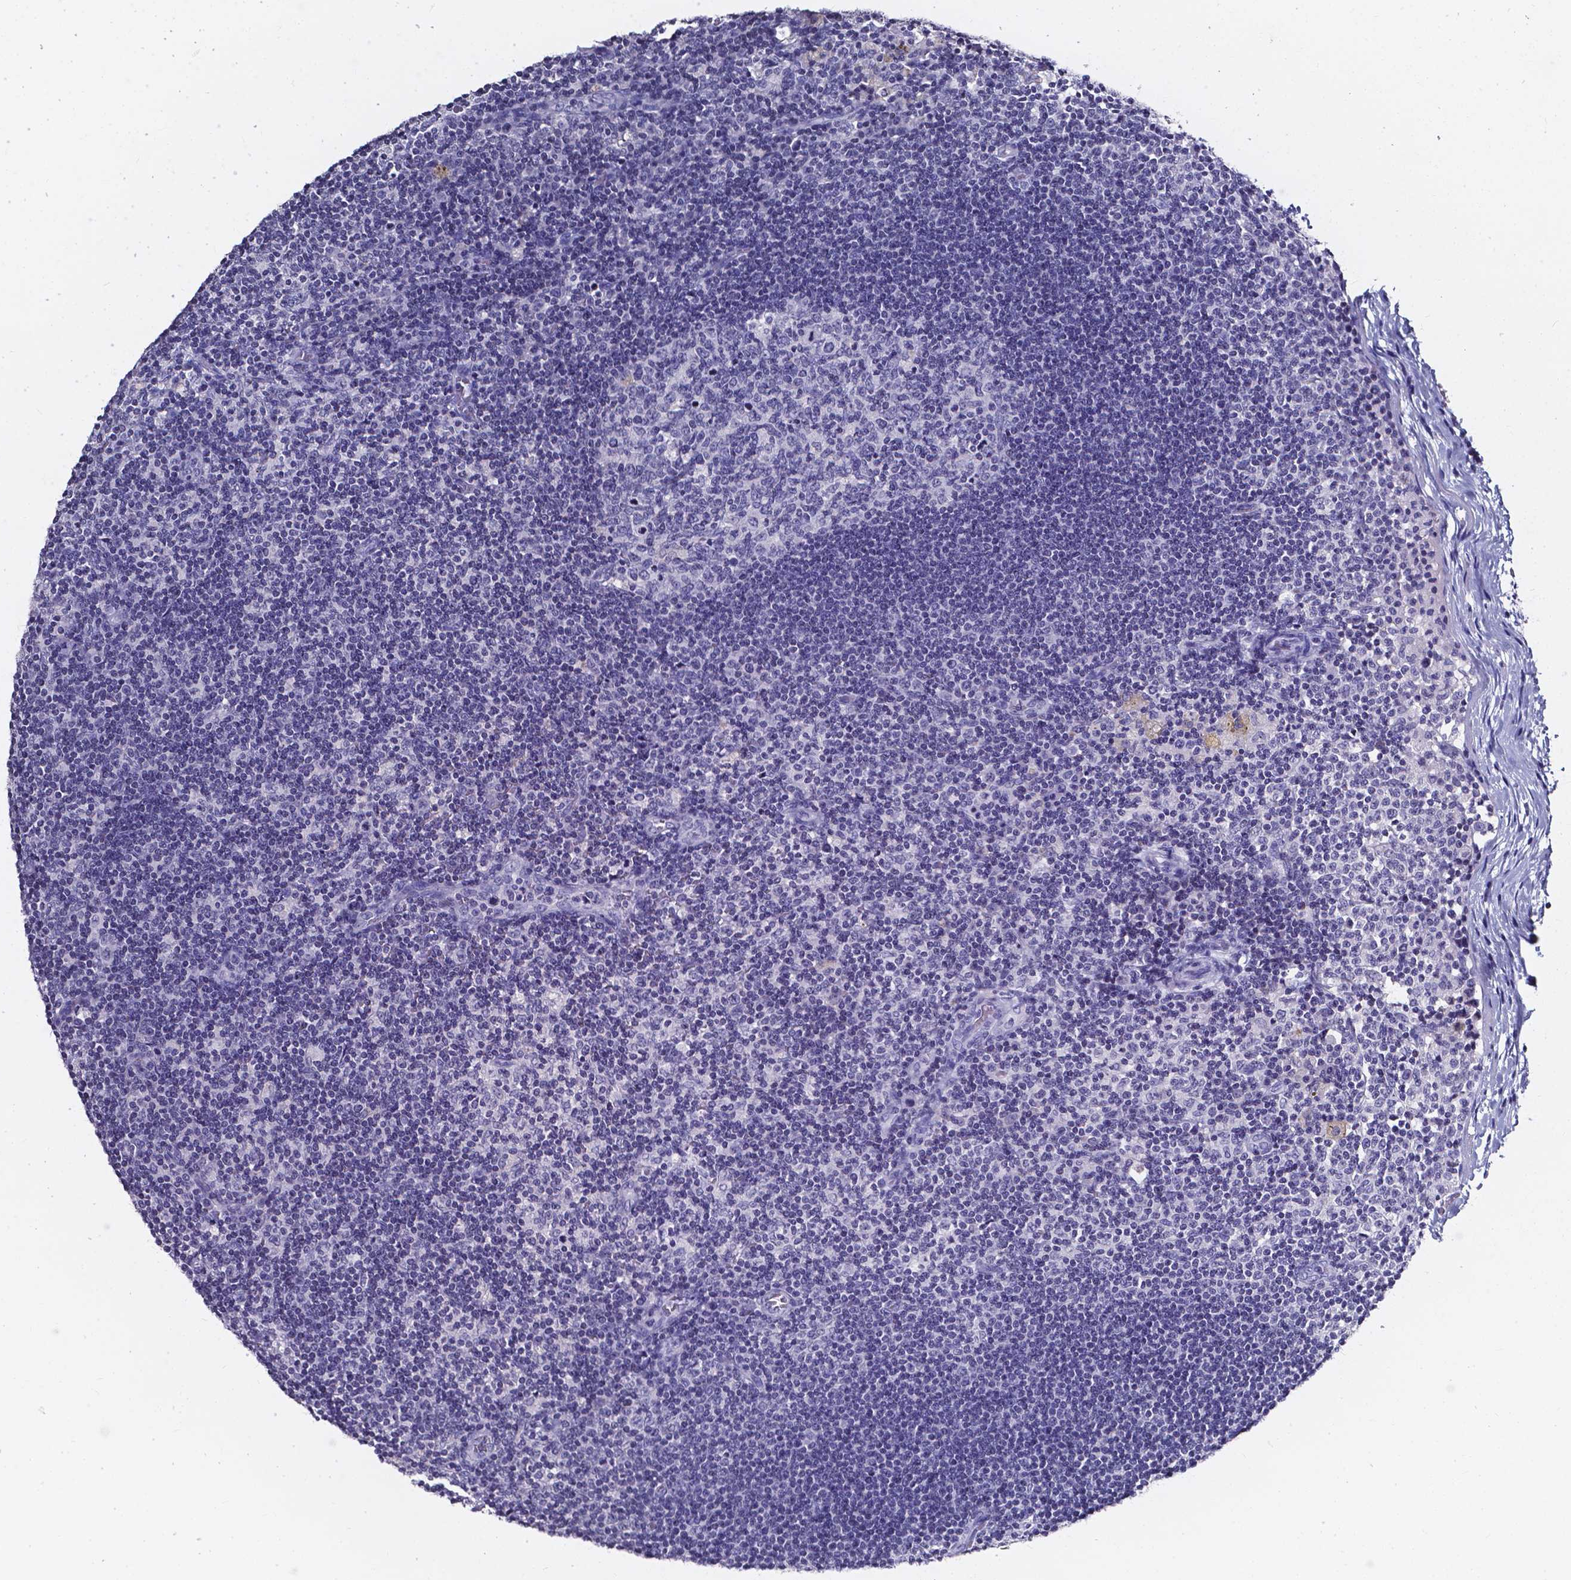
{"staining": {"intensity": "negative", "quantity": "none", "location": "none"}, "tissue": "lymph node", "cell_type": "Germinal center cells", "image_type": "normal", "snomed": [{"axis": "morphology", "description": "Normal tissue, NOS"}, {"axis": "topography", "description": "Lymph node"}], "caption": "The histopathology image demonstrates no significant expression in germinal center cells of lymph node.", "gene": "AKR1B10", "patient": {"sex": "female", "age": 72}}